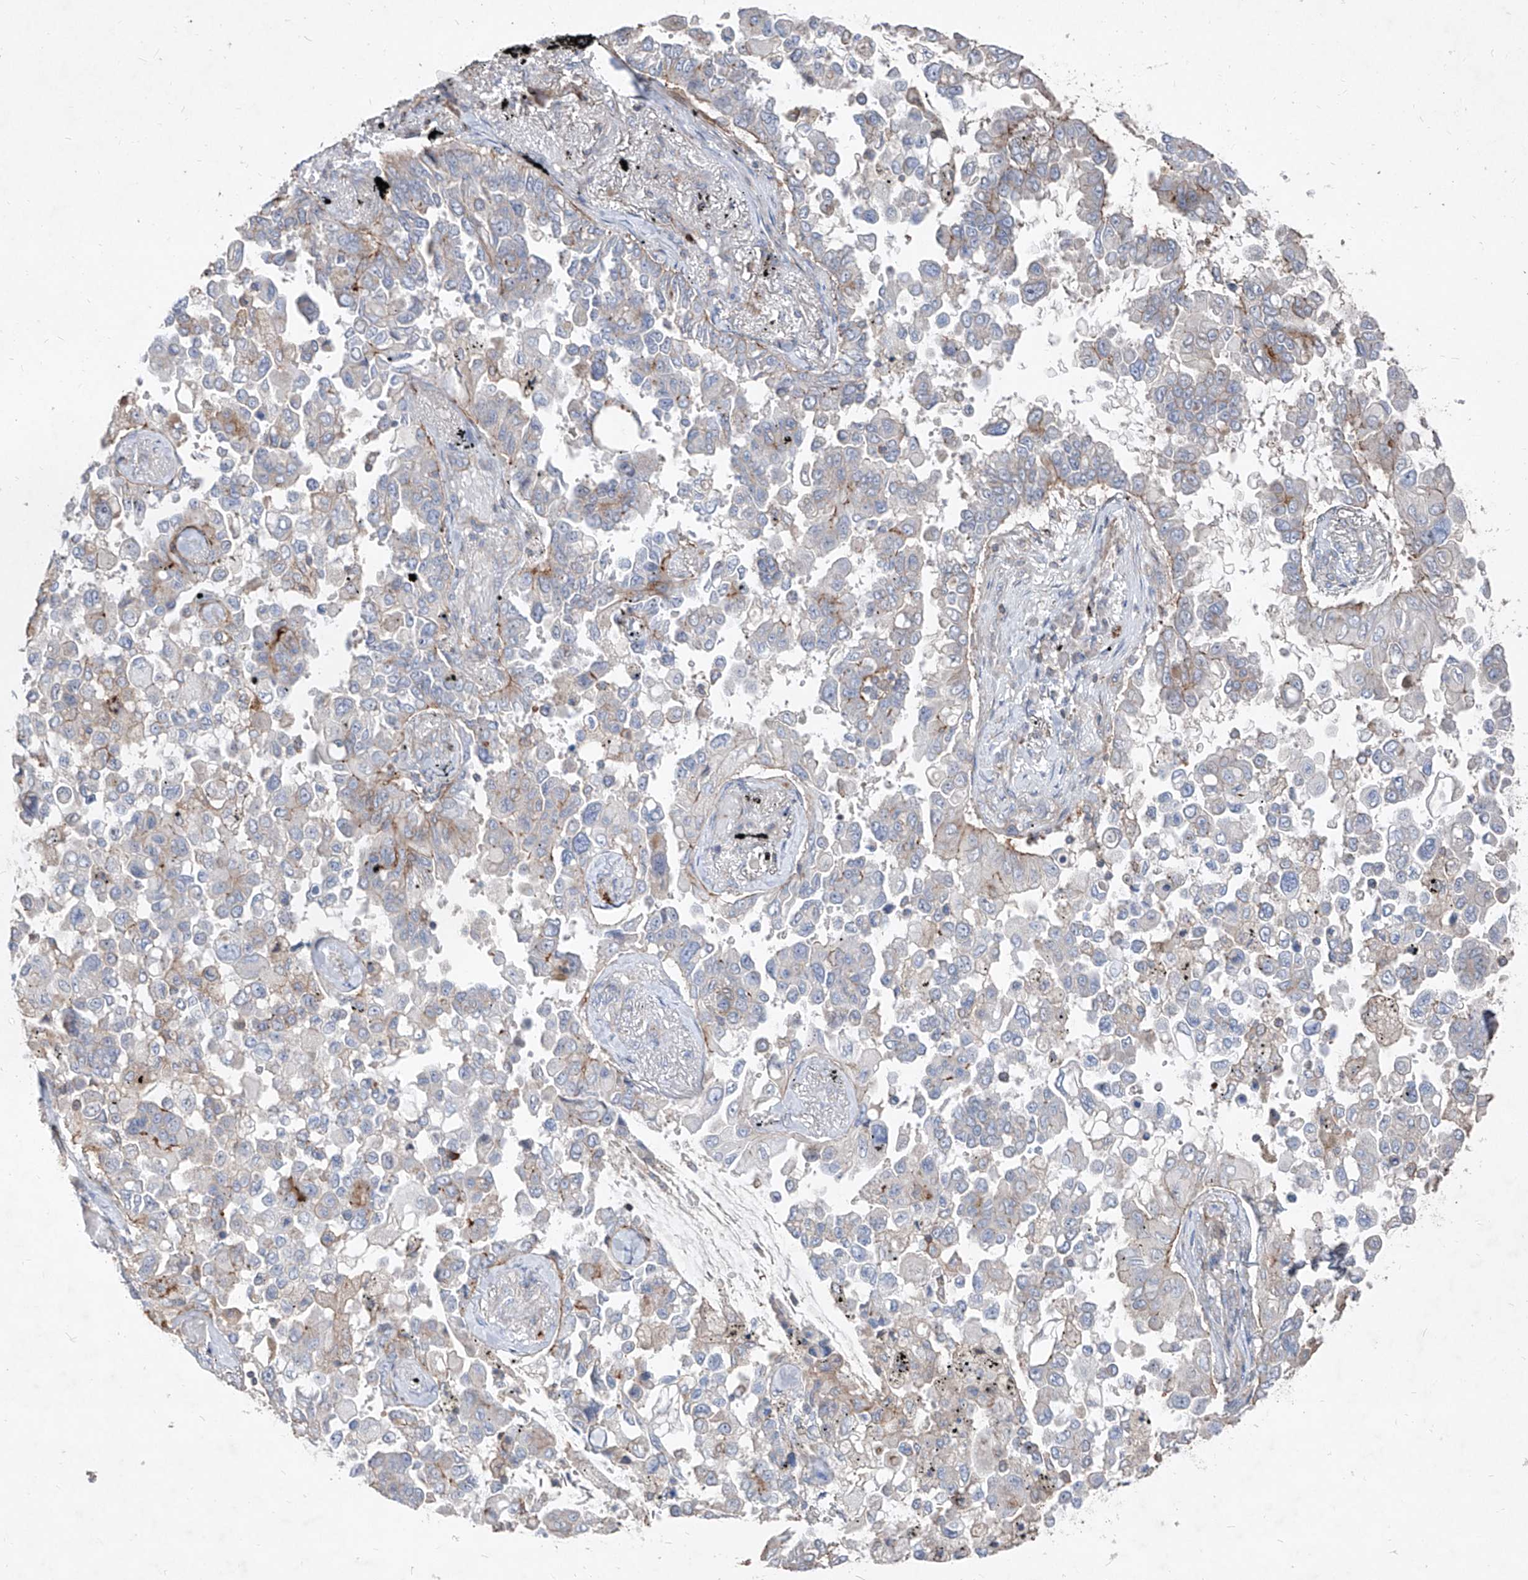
{"staining": {"intensity": "weak", "quantity": "<25%", "location": "cytoplasmic/membranous"}, "tissue": "lung cancer", "cell_type": "Tumor cells", "image_type": "cancer", "snomed": [{"axis": "morphology", "description": "Adenocarcinoma, NOS"}, {"axis": "topography", "description": "Lung"}], "caption": "Immunohistochemistry (IHC) of lung cancer (adenocarcinoma) displays no staining in tumor cells.", "gene": "UFD1", "patient": {"sex": "female", "age": 67}}